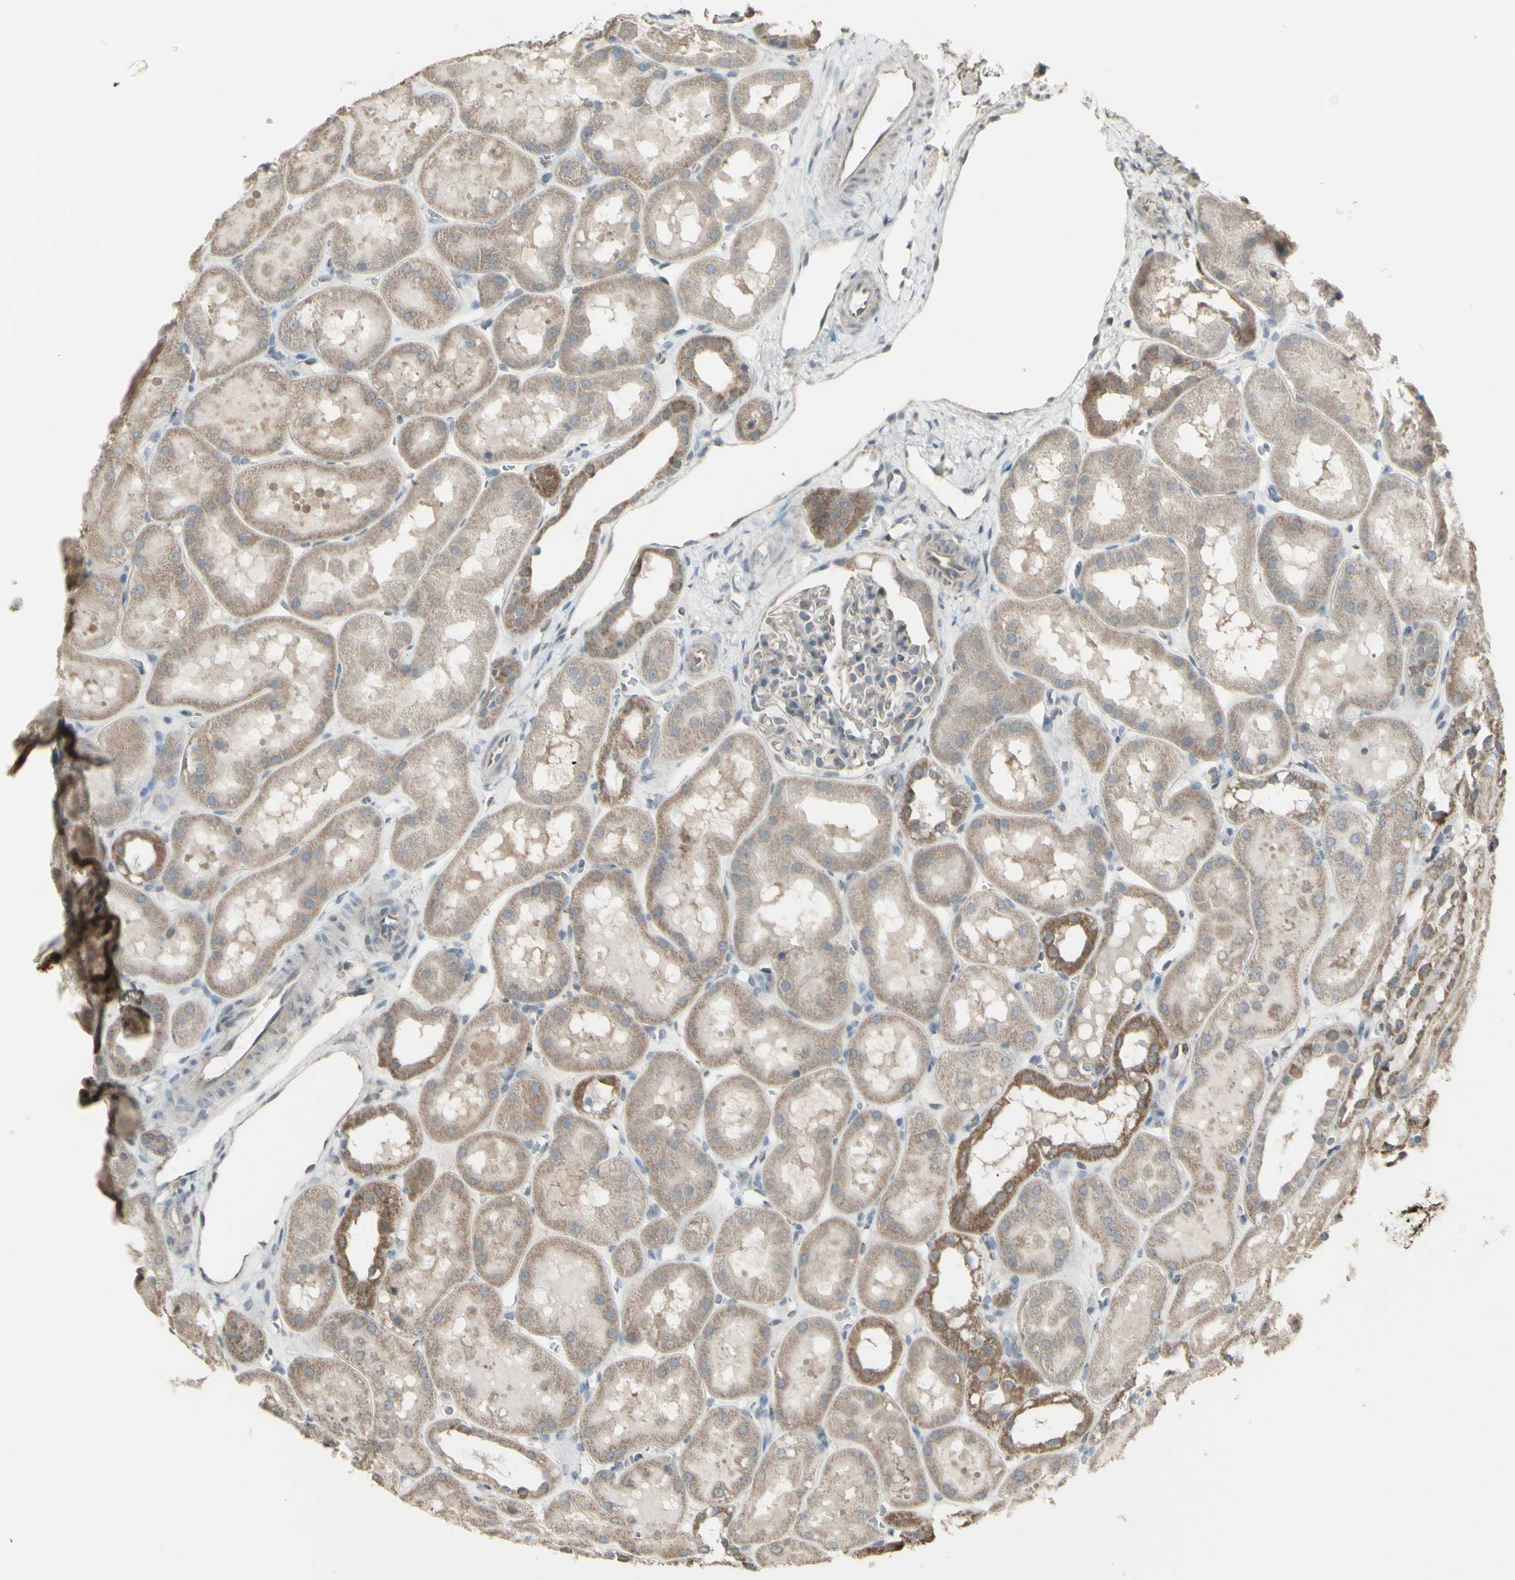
{"staining": {"intensity": "weak", "quantity": ">75%", "location": "cytoplasmic/membranous"}, "tissue": "kidney", "cell_type": "Cells in glomeruli", "image_type": "normal", "snomed": [{"axis": "morphology", "description": "Normal tissue, NOS"}, {"axis": "topography", "description": "Kidney"}, {"axis": "topography", "description": "Urinary bladder"}], "caption": "Immunohistochemical staining of unremarkable kidney exhibits low levels of weak cytoplasmic/membranous staining in approximately >75% of cells in glomeruli. (Brightfield microscopy of DAB IHC at high magnification).", "gene": "ENSG00000285526", "patient": {"sex": "male", "age": 16}}